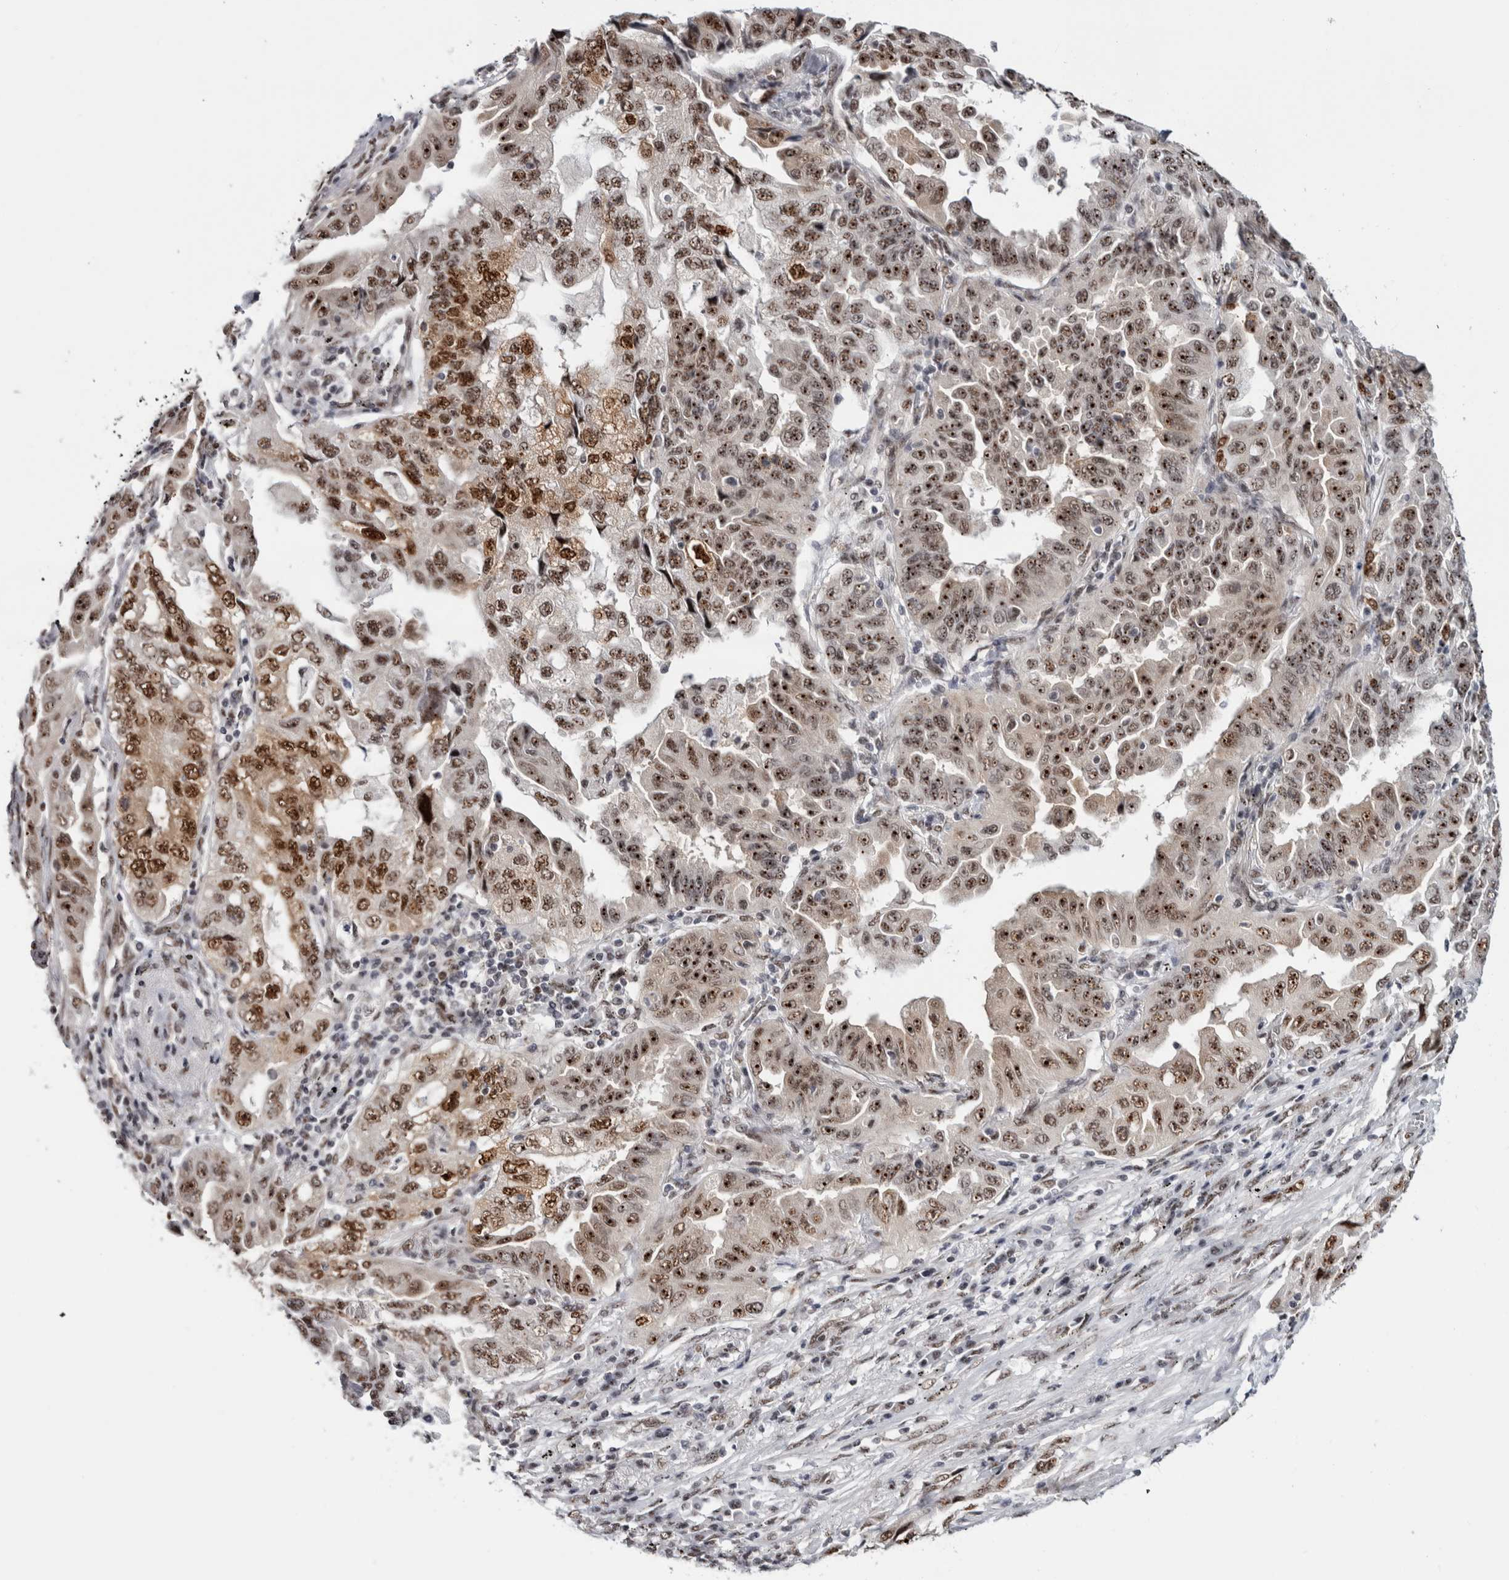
{"staining": {"intensity": "strong", "quantity": ">75%", "location": "nuclear"}, "tissue": "lung cancer", "cell_type": "Tumor cells", "image_type": "cancer", "snomed": [{"axis": "morphology", "description": "Adenocarcinoma, NOS"}, {"axis": "topography", "description": "Lung"}], "caption": "A brown stain highlights strong nuclear positivity of a protein in human adenocarcinoma (lung) tumor cells.", "gene": "MKNK1", "patient": {"sex": "female", "age": 51}}